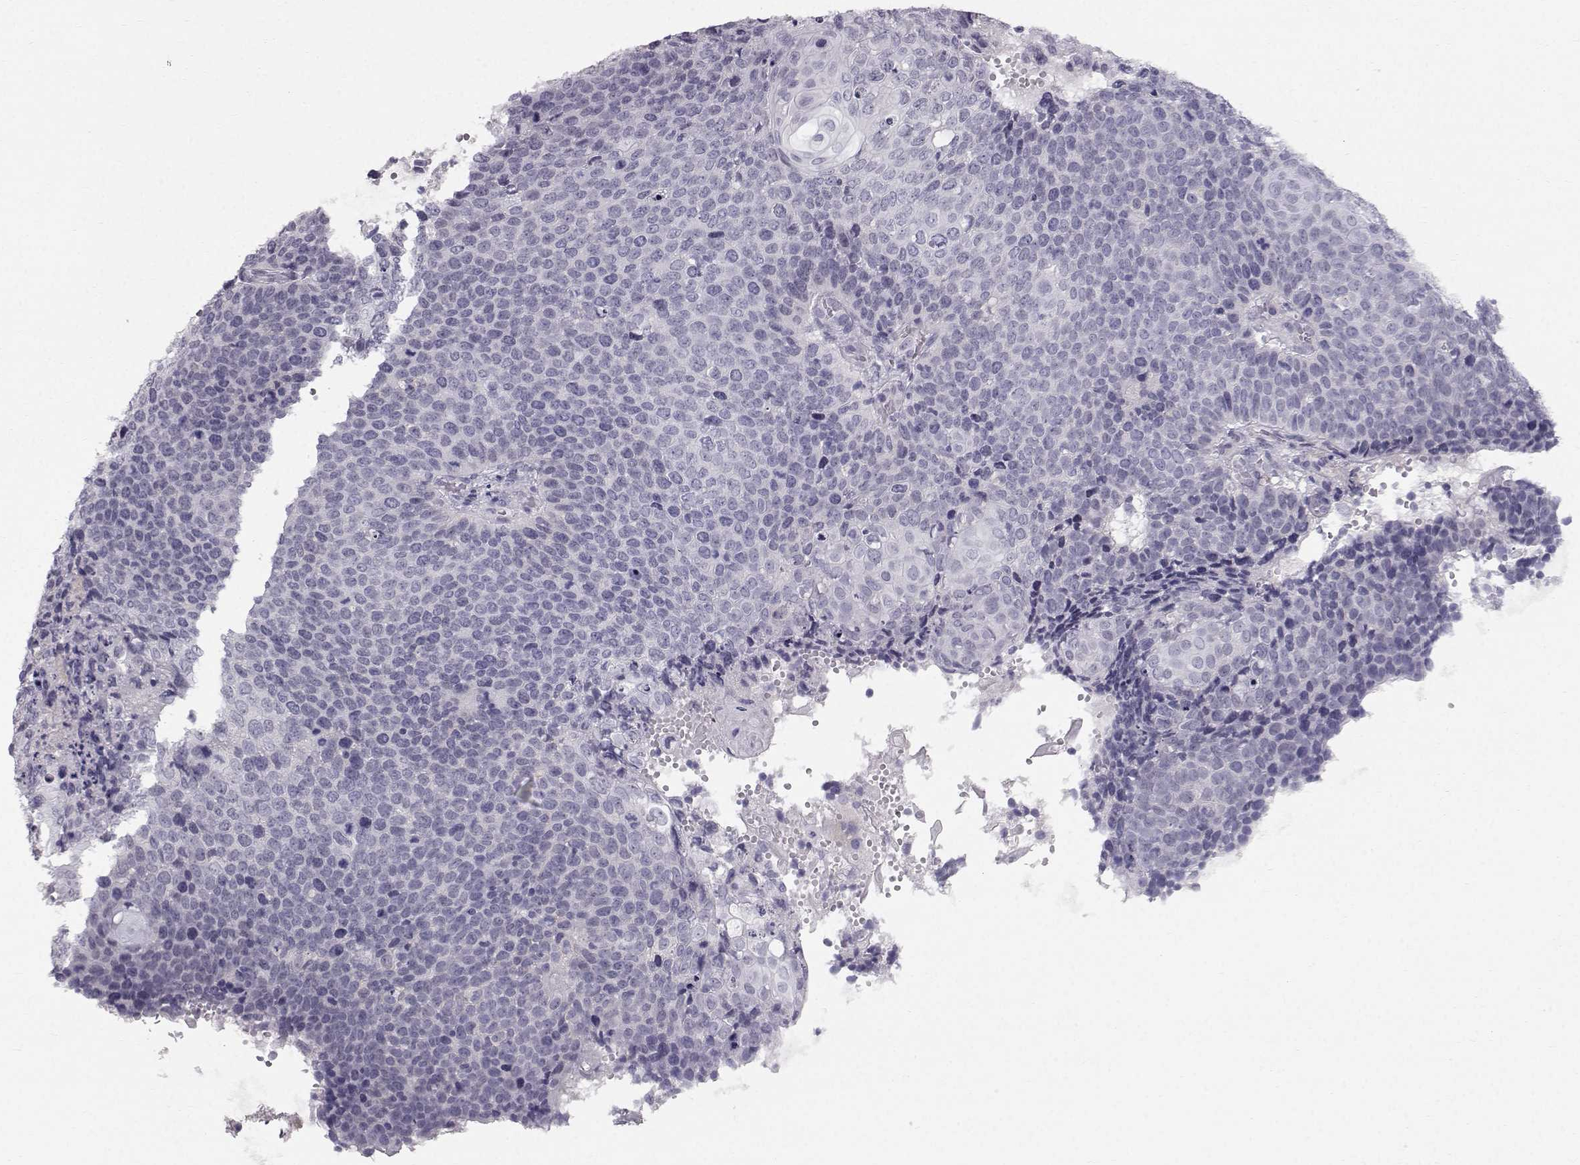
{"staining": {"intensity": "negative", "quantity": "none", "location": "none"}, "tissue": "cervical cancer", "cell_type": "Tumor cells", "image_type": "cancer", "snomed": [{"axis": "morphology", "description": "Squamous cell carcinoma, NOS"}, {"axis": "topography", "description": "Cervix"}], "caption": "An IHC histopathology image of cervical squamous cell carcinoma is shown. There is no staining in tumor cells of cervical squamous cell carcinoma.", "gene": "SPDYE4", "patient": {"sex": "female", "age": 39}}